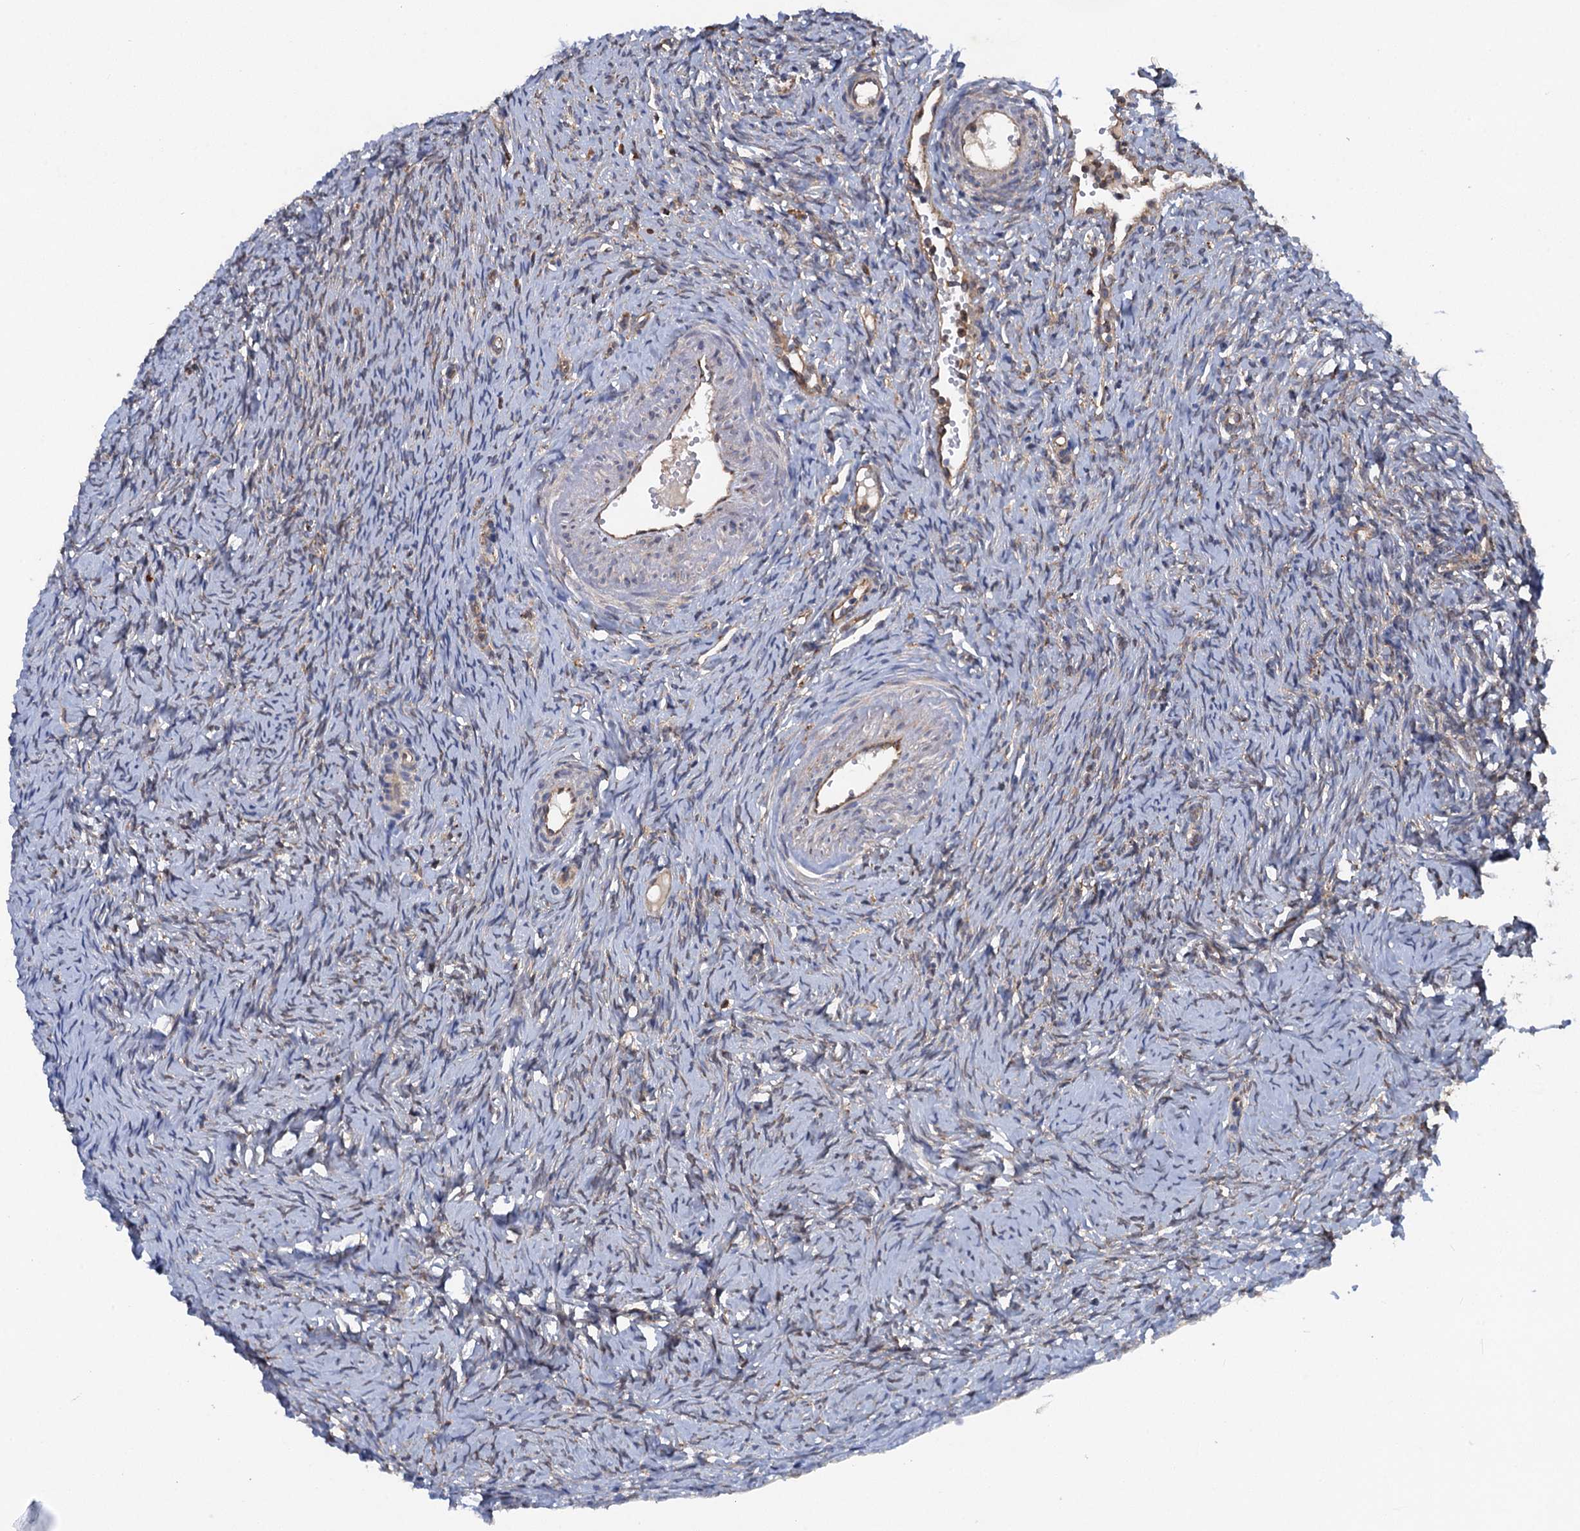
{"staining": {"intensity": "moderate", "quantity": ">75%", "location": "cytoplasmic/membranous"}, "tissue": "ovary", "cell_type": "Follicle cells", "image_type": "normal", "snomed": [{"axis": "morphology", "description": "Normal tissue, NOS"}, {"axis": "topography", "description": "Ovary"}], "caption": "The micrograph exhibits a brown stain indicating the presence of a protein in the cytoplasmic/membranous of follicle cells in ovary.", "gene": "ARMC5", "patient": {"sex": "female", "age": 51}}